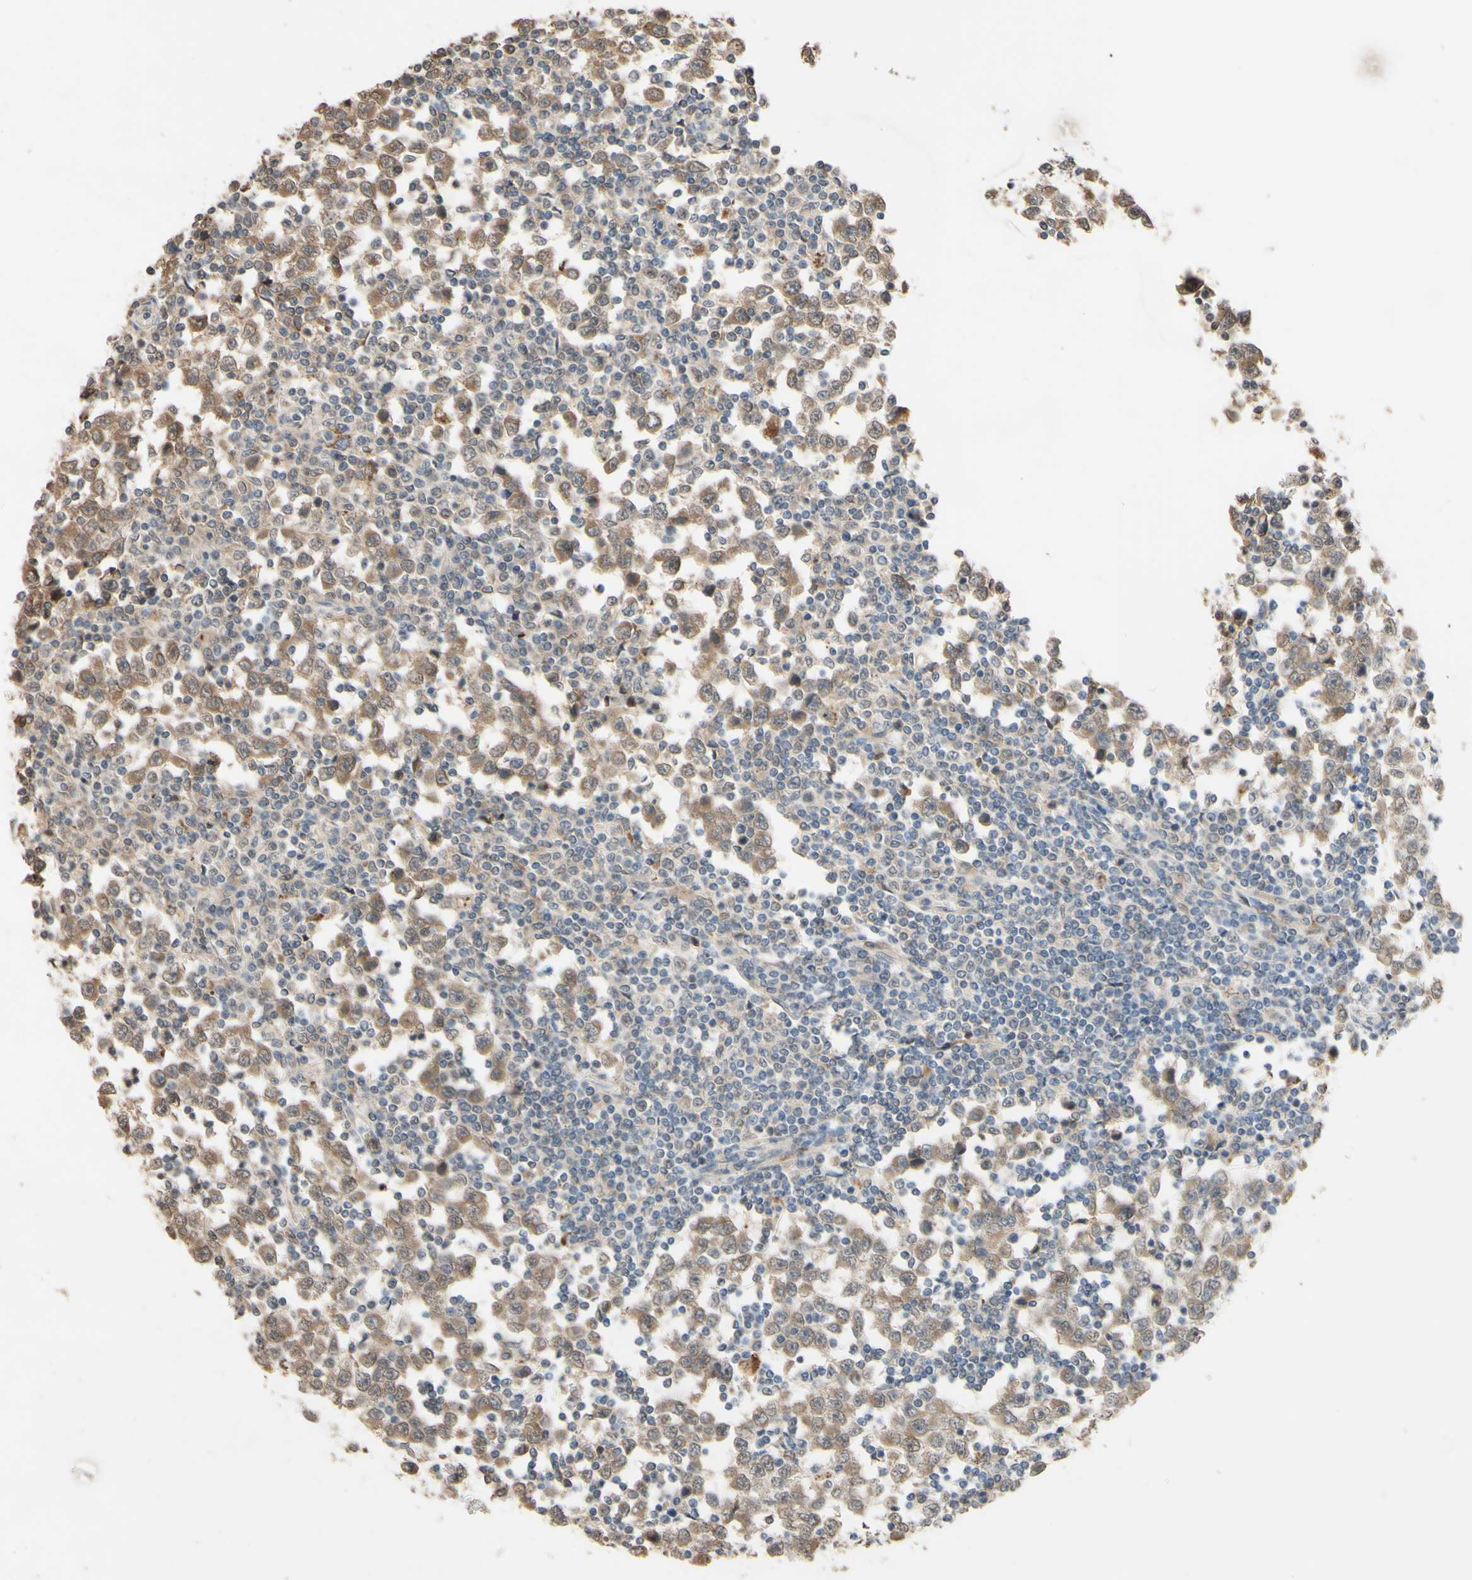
{"staining": {"intensity": "weak", "quantity": ">75%", "location": "cytoplasmic/membranous"}, "tissue": "testis cancer", "cell_type": "Tumor cells", "image_type": "cancer", "snomed": [{"axis": "morphology", "description": "Seminoma, NOS"}, {"axis": "topography", "description": "Testis"}], "caption": "Protein expression analysis of human testis seminoma reveals weak cytoplasmic/membranous positivity in approximately >75% of tumor cells.", "gene": "SMIM19", "patient": {"sex": "male", "age": 65}}